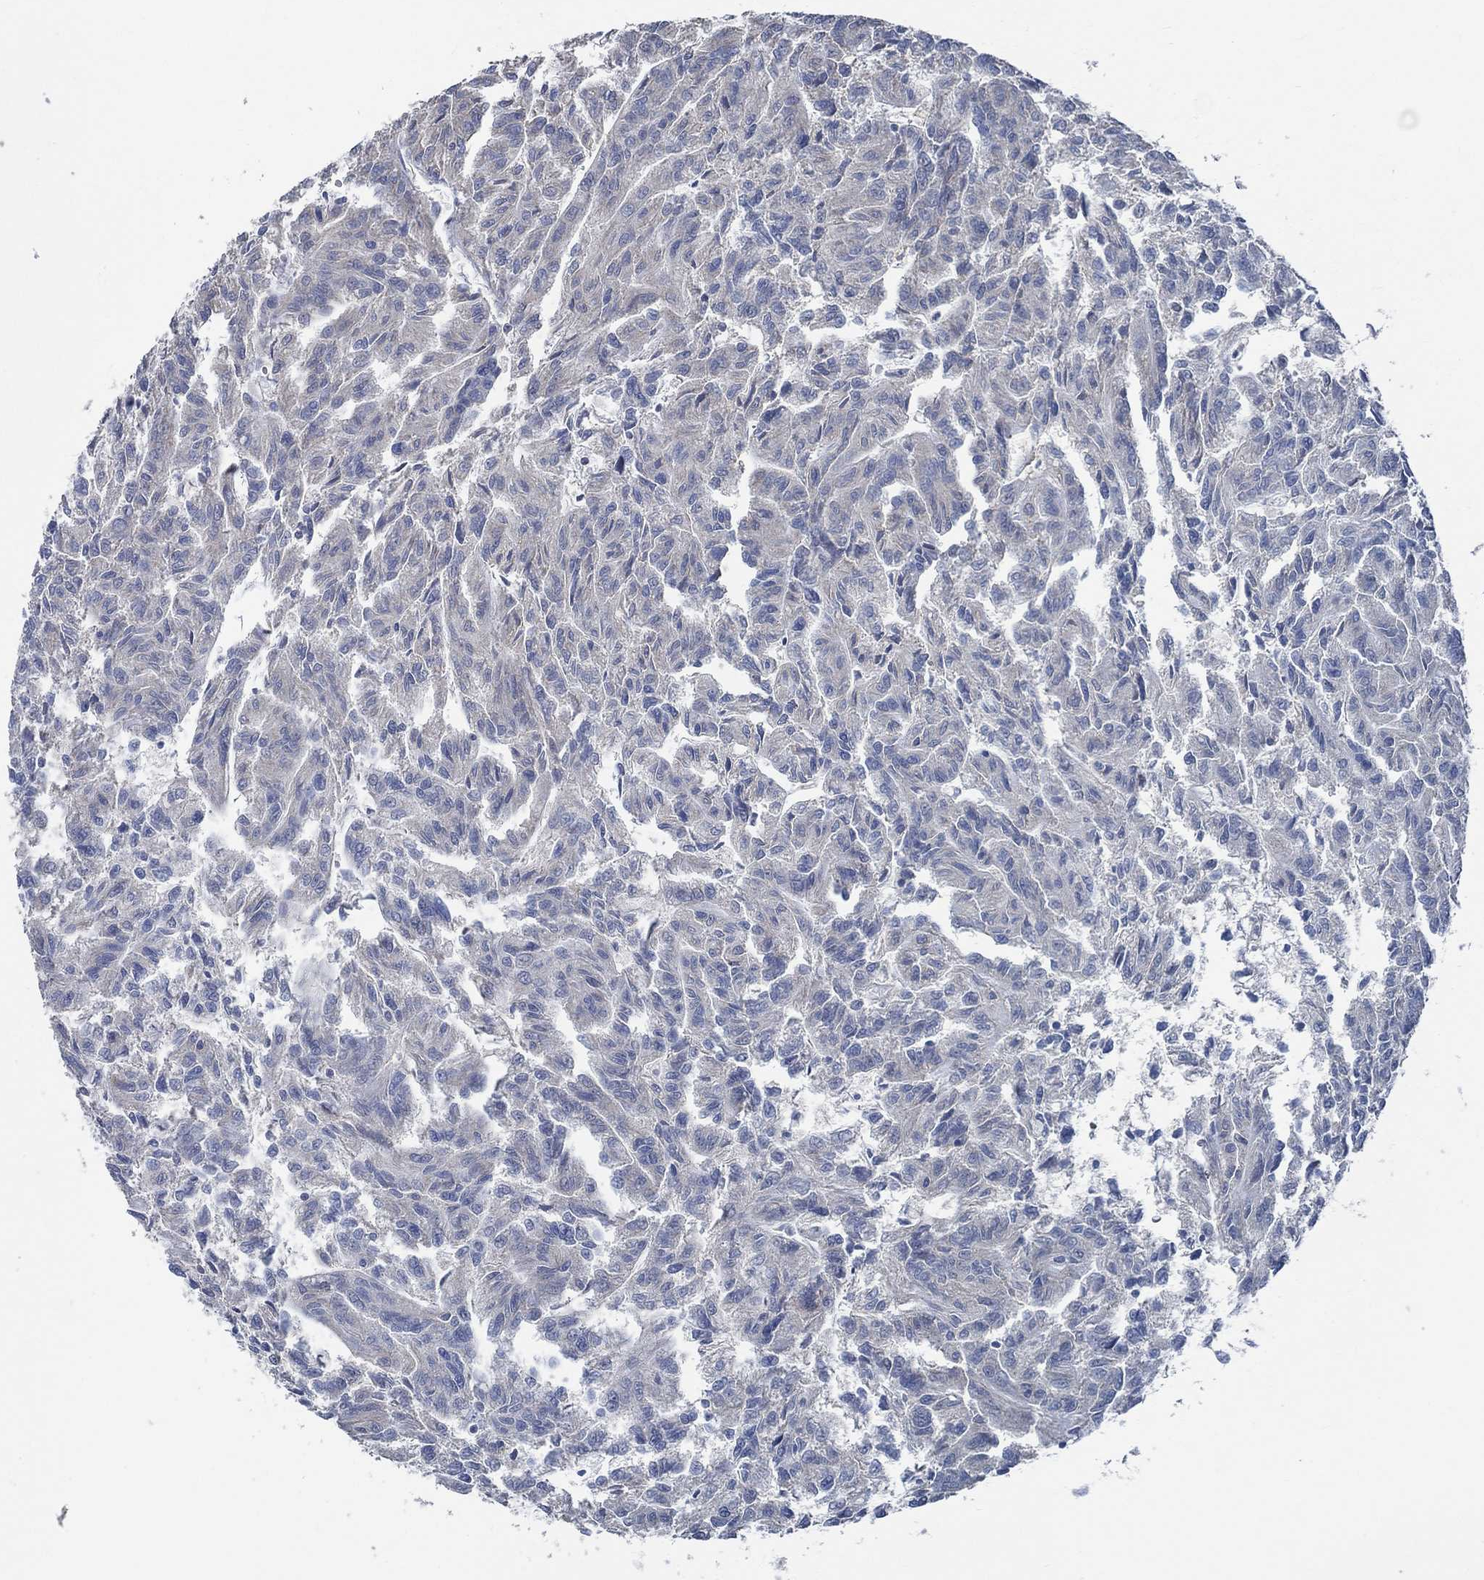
{"staining": {"intensity": "negative", "quantity": "none", "location": "none"}, "tissue": "renal cancer", "cell_type": "Tumor cells", "image_type": "cancer", "snomed": [{"axis": "morphology", "description": "Adenocarcinoma, NOS"}, {"axis": "topography", "description": "Kidney"}], "caption": "IHC micrograph of neoplastic tissue: adenocarcinoma (renal) stained with DAB (3,3'-diaminobenzidine) shows no significant protein expression in tumor cells.", "gene": "OBSCN", "patient": {"sex": "male", "age": 79}}